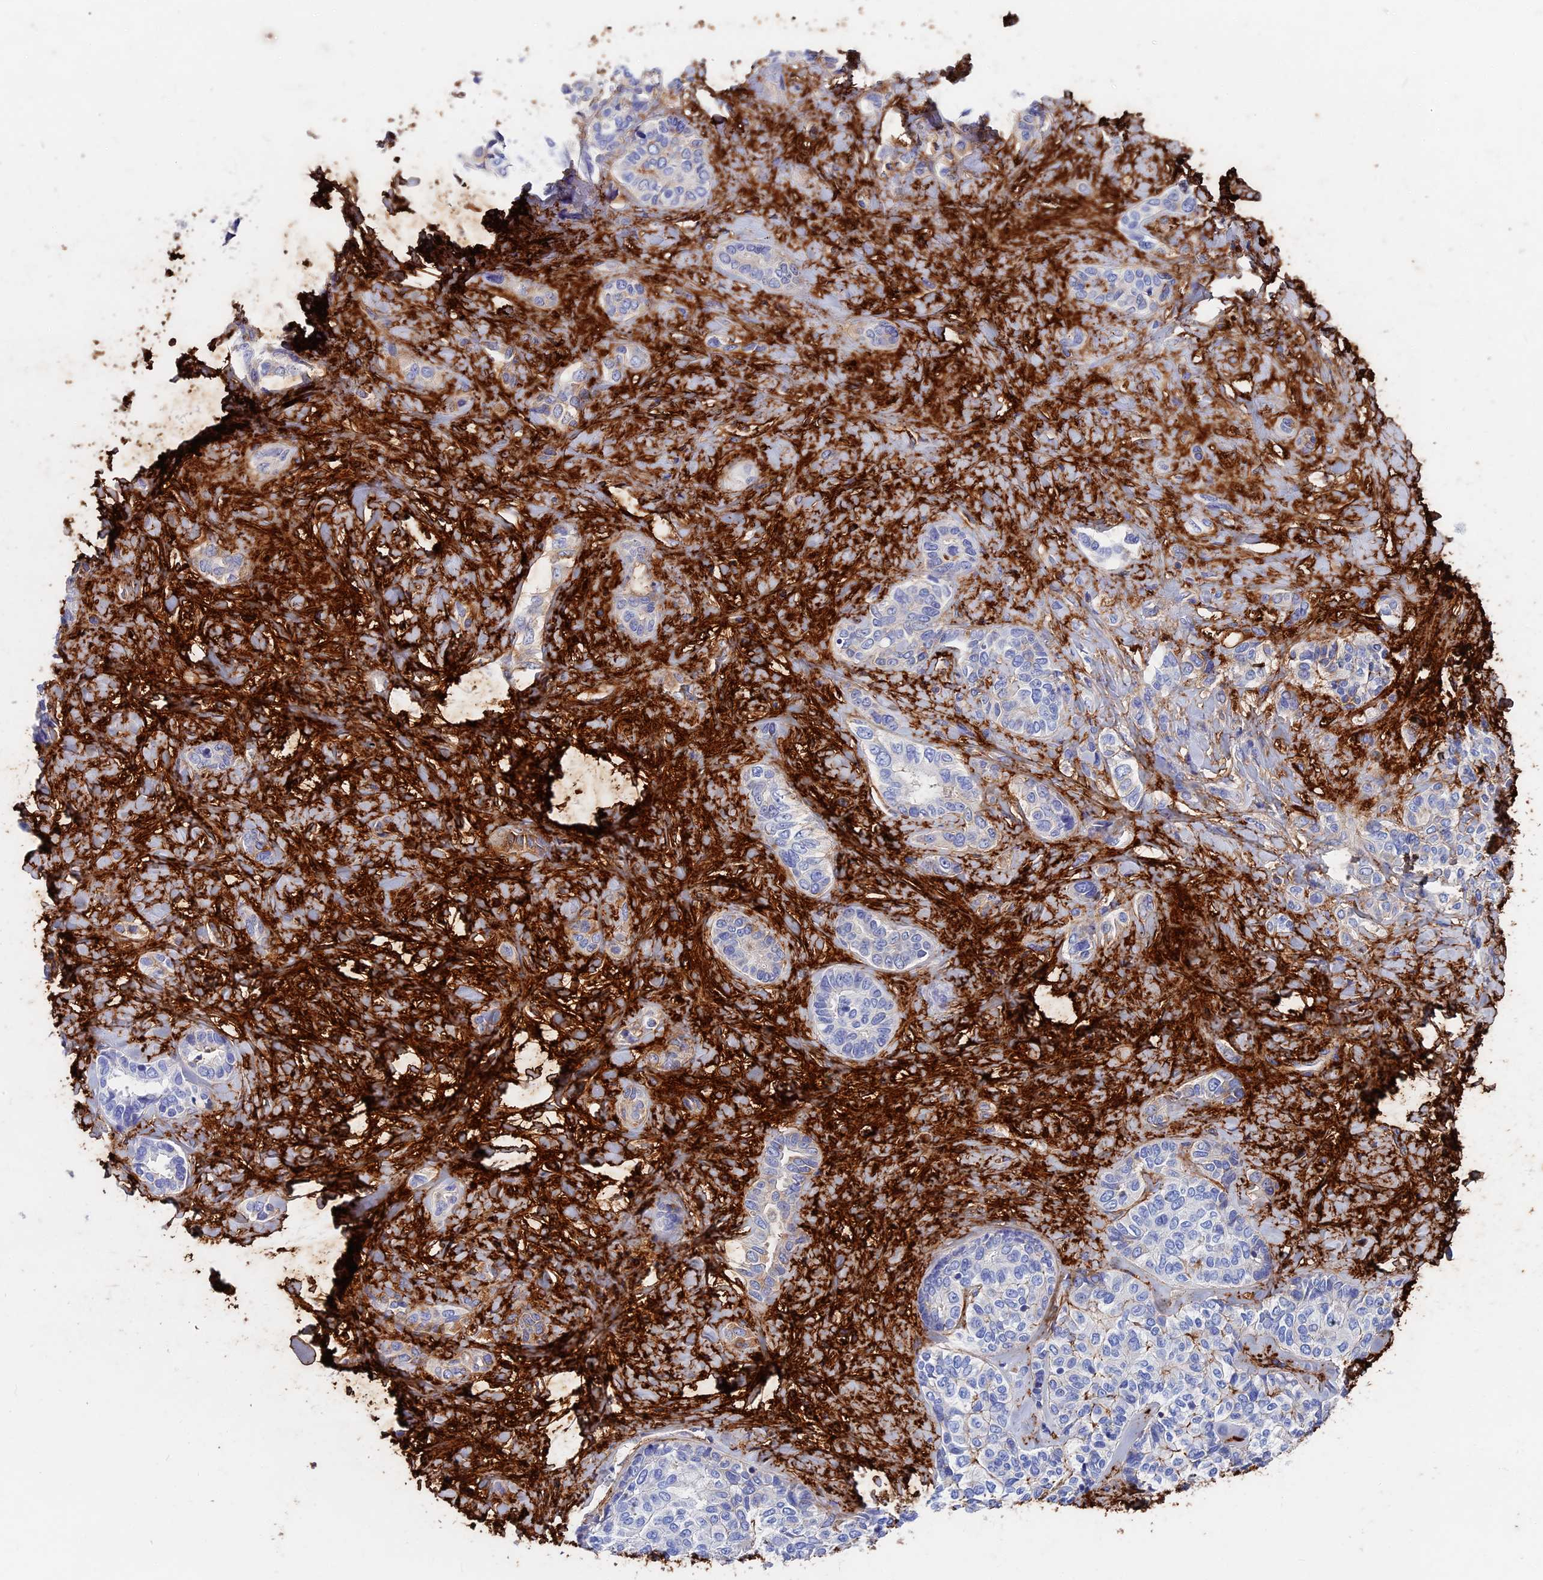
{"staining": {"intensity": "negative", "quantity": "none", "location": "none"}, "tissue": "liver cancer", "cell_type": "Tumor cells", "image_type": "cancer", "snomed": [{"axis": "morphology", "description": "Cholangiocarcinoma"}, {"axis": "topography", "description": "Liver"}], "caption": "Human liver cancer (cholangiocarcinoma) stained for a protein using immunohistochemistry (IHC) reveals no staining in tumor cells.", "gene": "ITIH1", "patient": {"sex": "female", "age": 77}}